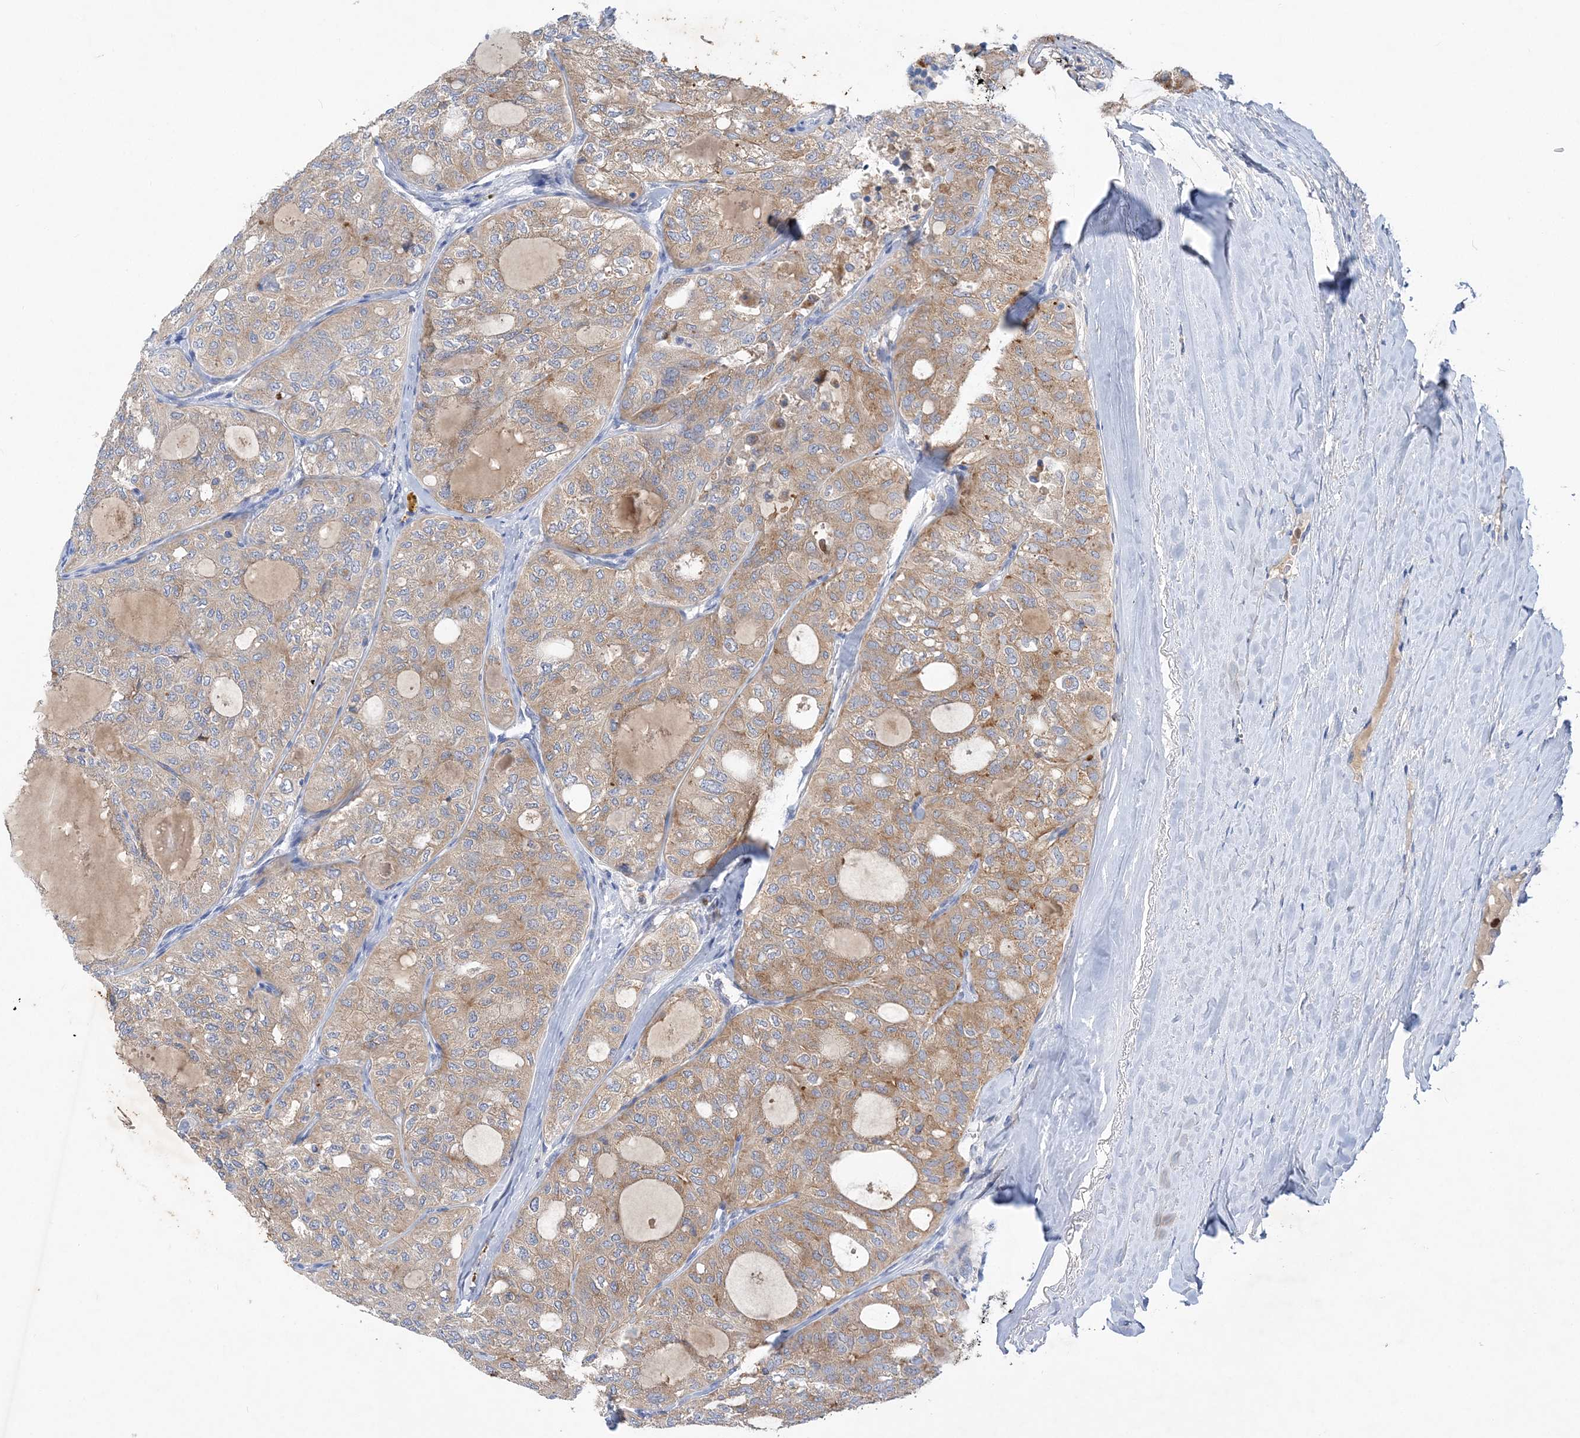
{"staining": {"intensity": "moderate", "quantity": ">75%", "location": "cytoplasmic/membranous"}, "tissue": "thyroid cancer", "cell_type": "Tumor cells", "image_type": "cancer", "snomed": [{"axis": "morphology", "description": "Follicular adenoma carcinoma, NOS"}, {"axis": "topography", "description": "Thyroid gland"}], "caption": "Immunohistochemical staining of follicular adenoma carcinoma (thyroid) shows moderate cytoplasmic/membranous protein expression in approximately >75% of tumor cells.", "gene": "GRINA", "patient": {"sex": "male", "age": 75}}